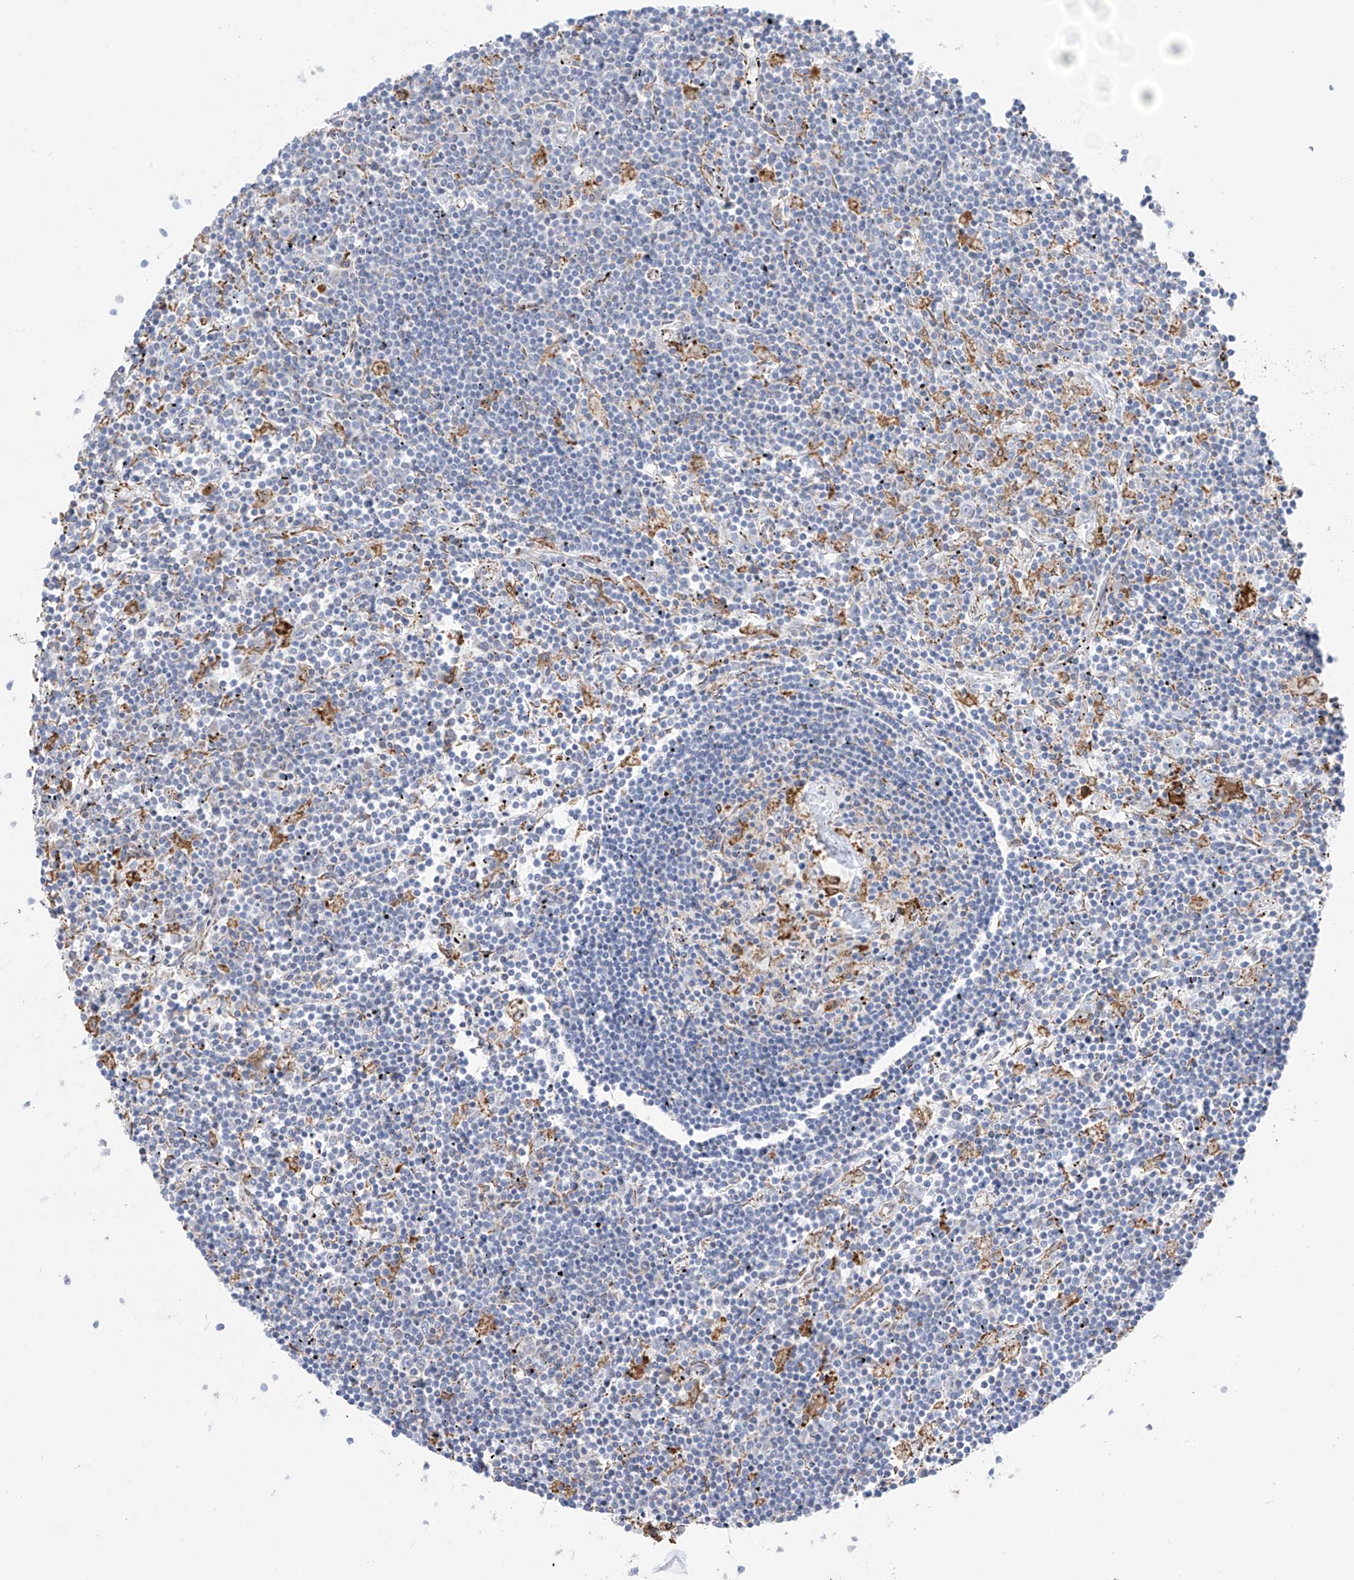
{"staining": {"intensity": "negative", "quantity": "none", "location": "none"}, "tissue": "lymphoma", "cell_type": "Tumor cells", "image_type": "cancer", "snomed": [{"axis": "morphology", "description": "Malignant lymphoma, non-Hodgkin's type, Low grade"}, {"axis": "topography", "description": "Spleen"}], "caption": "Photomicrograph shows no protein expression in tumor cells of low-grade malignant lymphoma, non-Hodgkin's type tissue. The staining was performed using DAB (3,3'-diaminobenzidine) to visualize the protein expression in brown, while the nuclei were stained in blue with hematoxylin (Magnification: 20x).", "gene": "ZNF354C", "patient": {"sex": "male", "age": 76}}